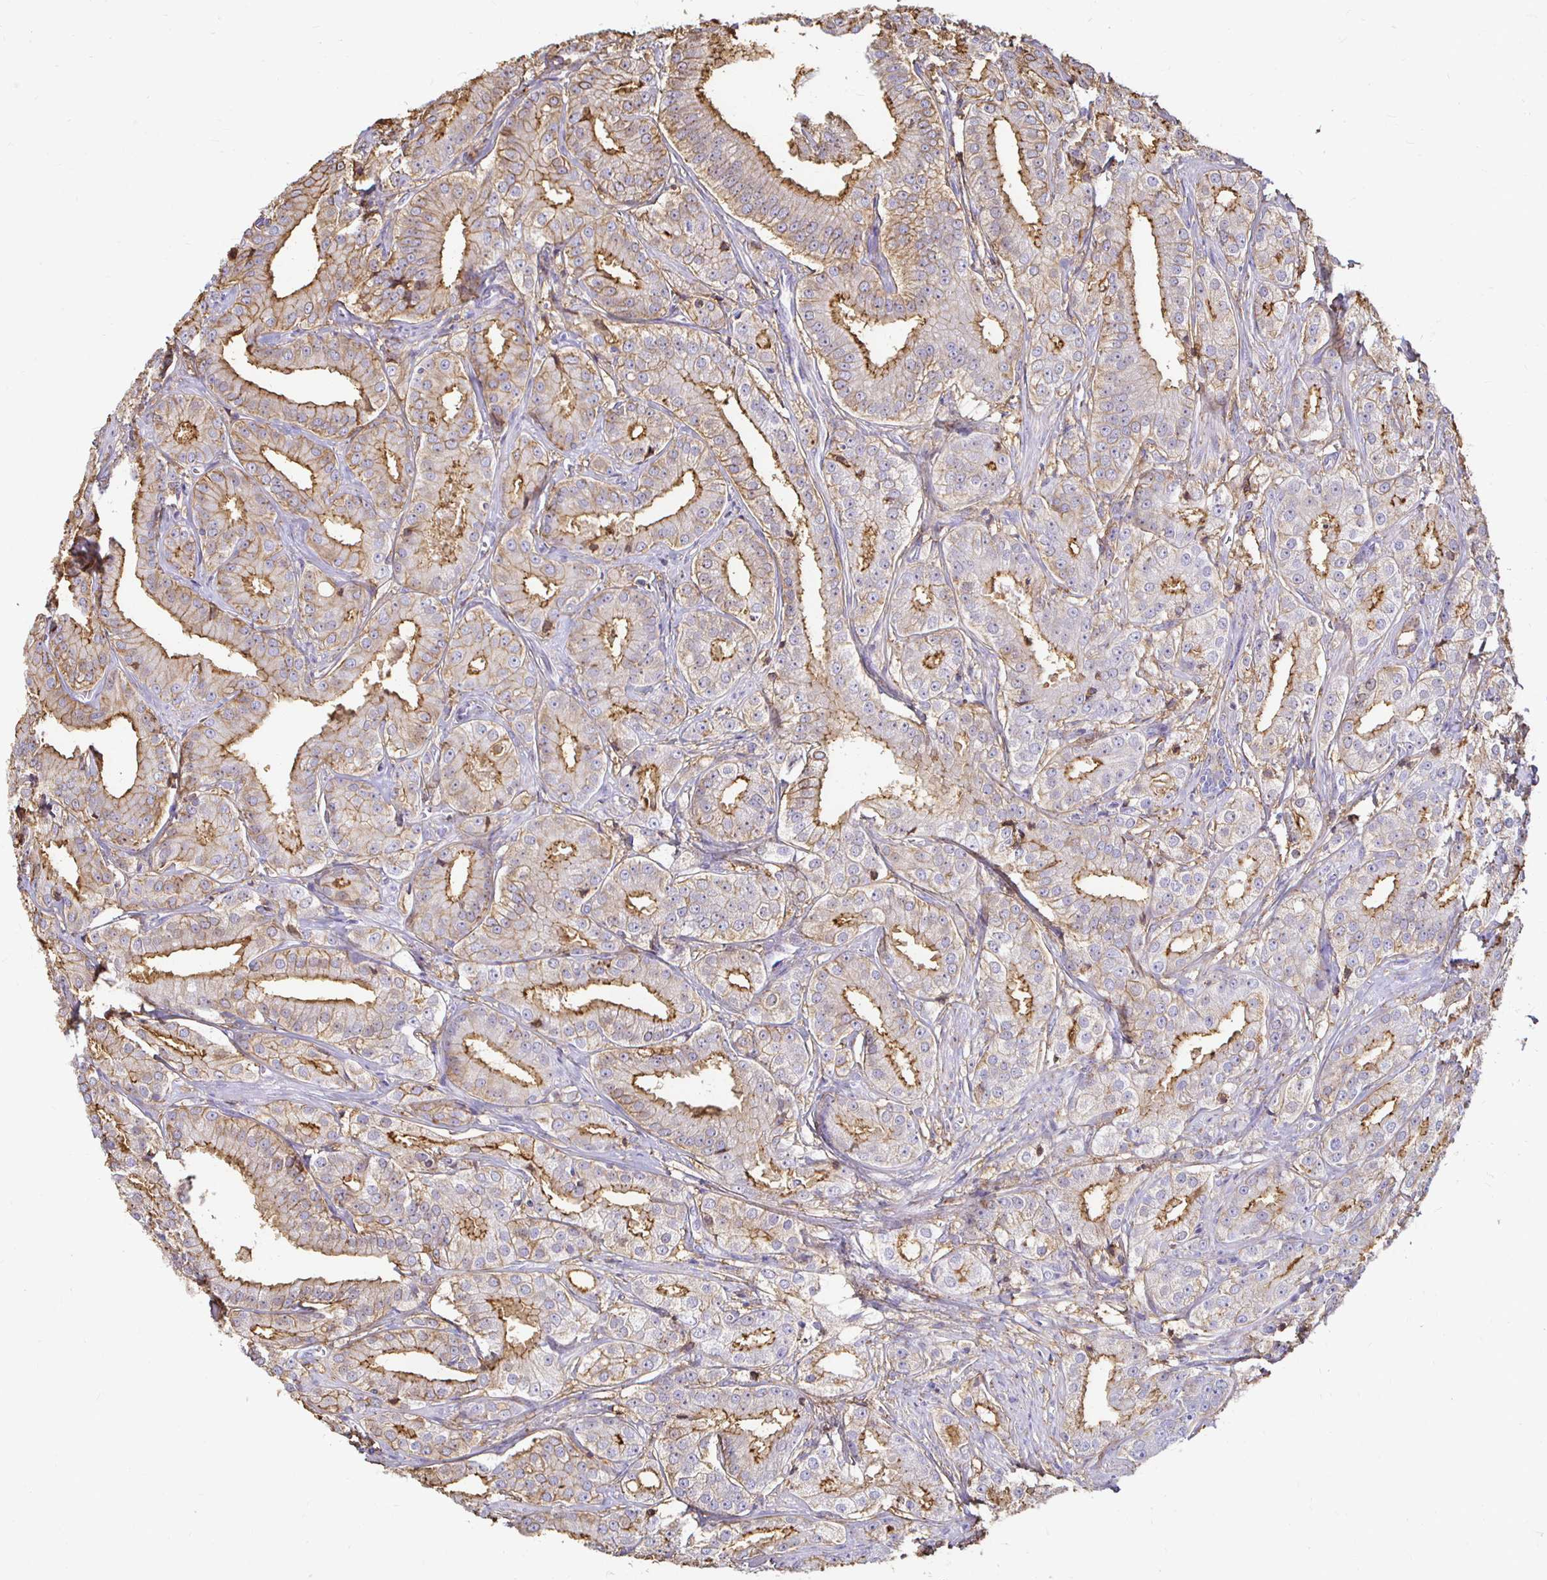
{"staining": {"intensity": "moderate", "quantity": "25%-75%", "location": "cytoplasmic/membranous"}, "tissue": "prostate cancer", "cell_type": "Tumor cells", "image_type": "cancer", "snomed": [{"axis": "morphology", "description": "Adenocarcinoma, High grade"}, {"axis": "topography", "description": "Prostate"}], "caption": "Immunohistochemical staining of human high-grade adenocarcinoma (prostate) shows medium levels of moderate cytoplasmic/membranous protein expression in approximately 25%-75% of tumor cells. Nuclei are stained in blue.", "gene": "TAS1R3", "patient": {"sex": "male", "age": 64}}